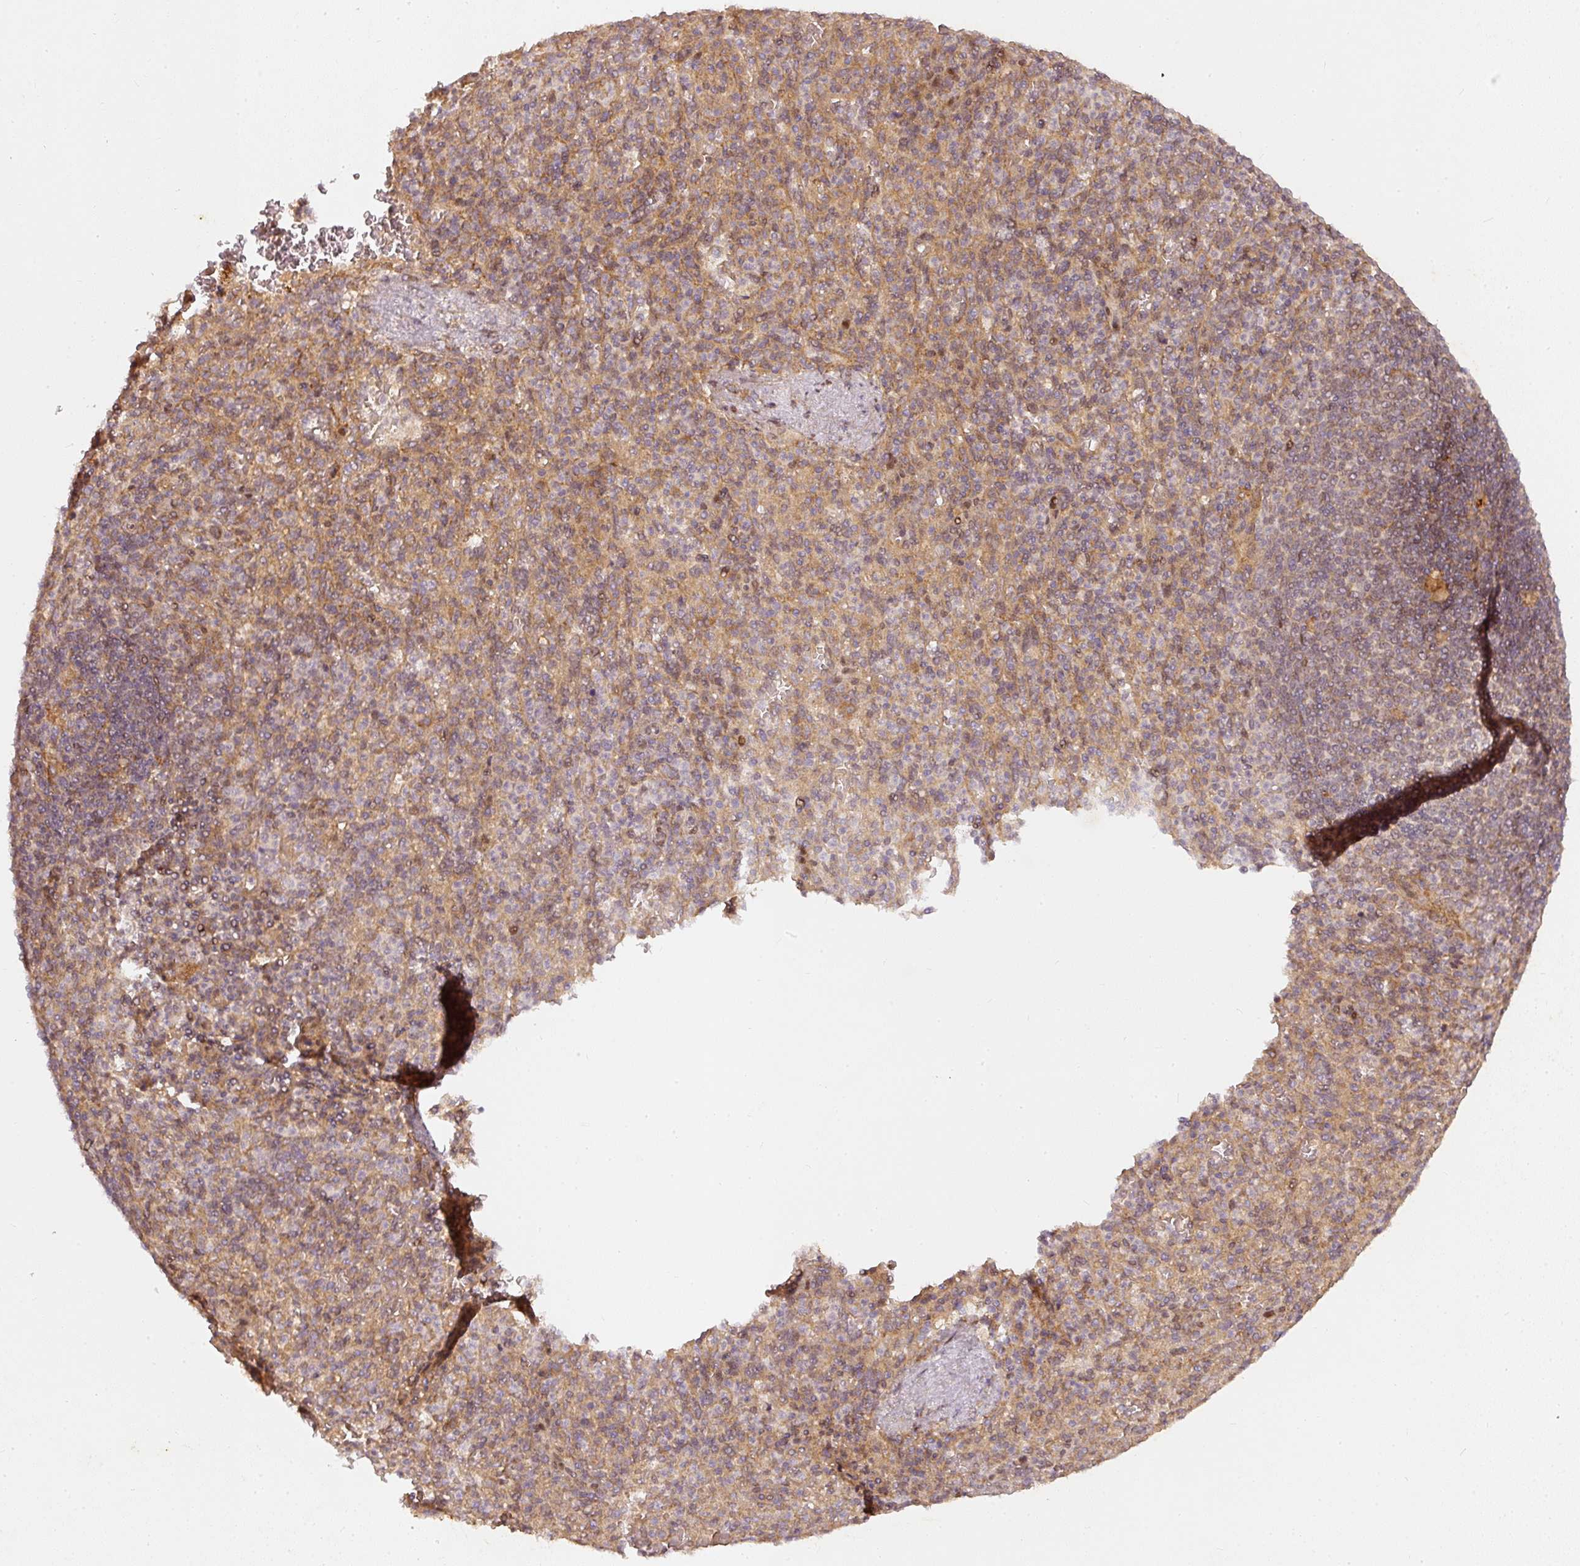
{"staining": {"intensity": "weak", "quantity": "25%-75%", "location": "cytoplasmic/membranous"}, "tissue": "spleen", "cell_type": "Cells in red pulp", "image_type": "normal", "snomed": [{"axis": "morphology", "description": "Normal tissue, NOS"}, {"axis": "topography", "description": "Spleen"}], "caption": "Cells in red pulp exhibit low levels of weak cytoplasmic/membranous expression in about 25%-75% of cells in unremarkable human spleen. The staining was performed using DAB (3,3'-diaminobenzidine) to visualize the protein expression in brown, while the nuclei were stained in blue with hematoxylin (Magnification: 20x).", "gene": "ZNF580", "patient": {"sex": "female", "age": 74}}